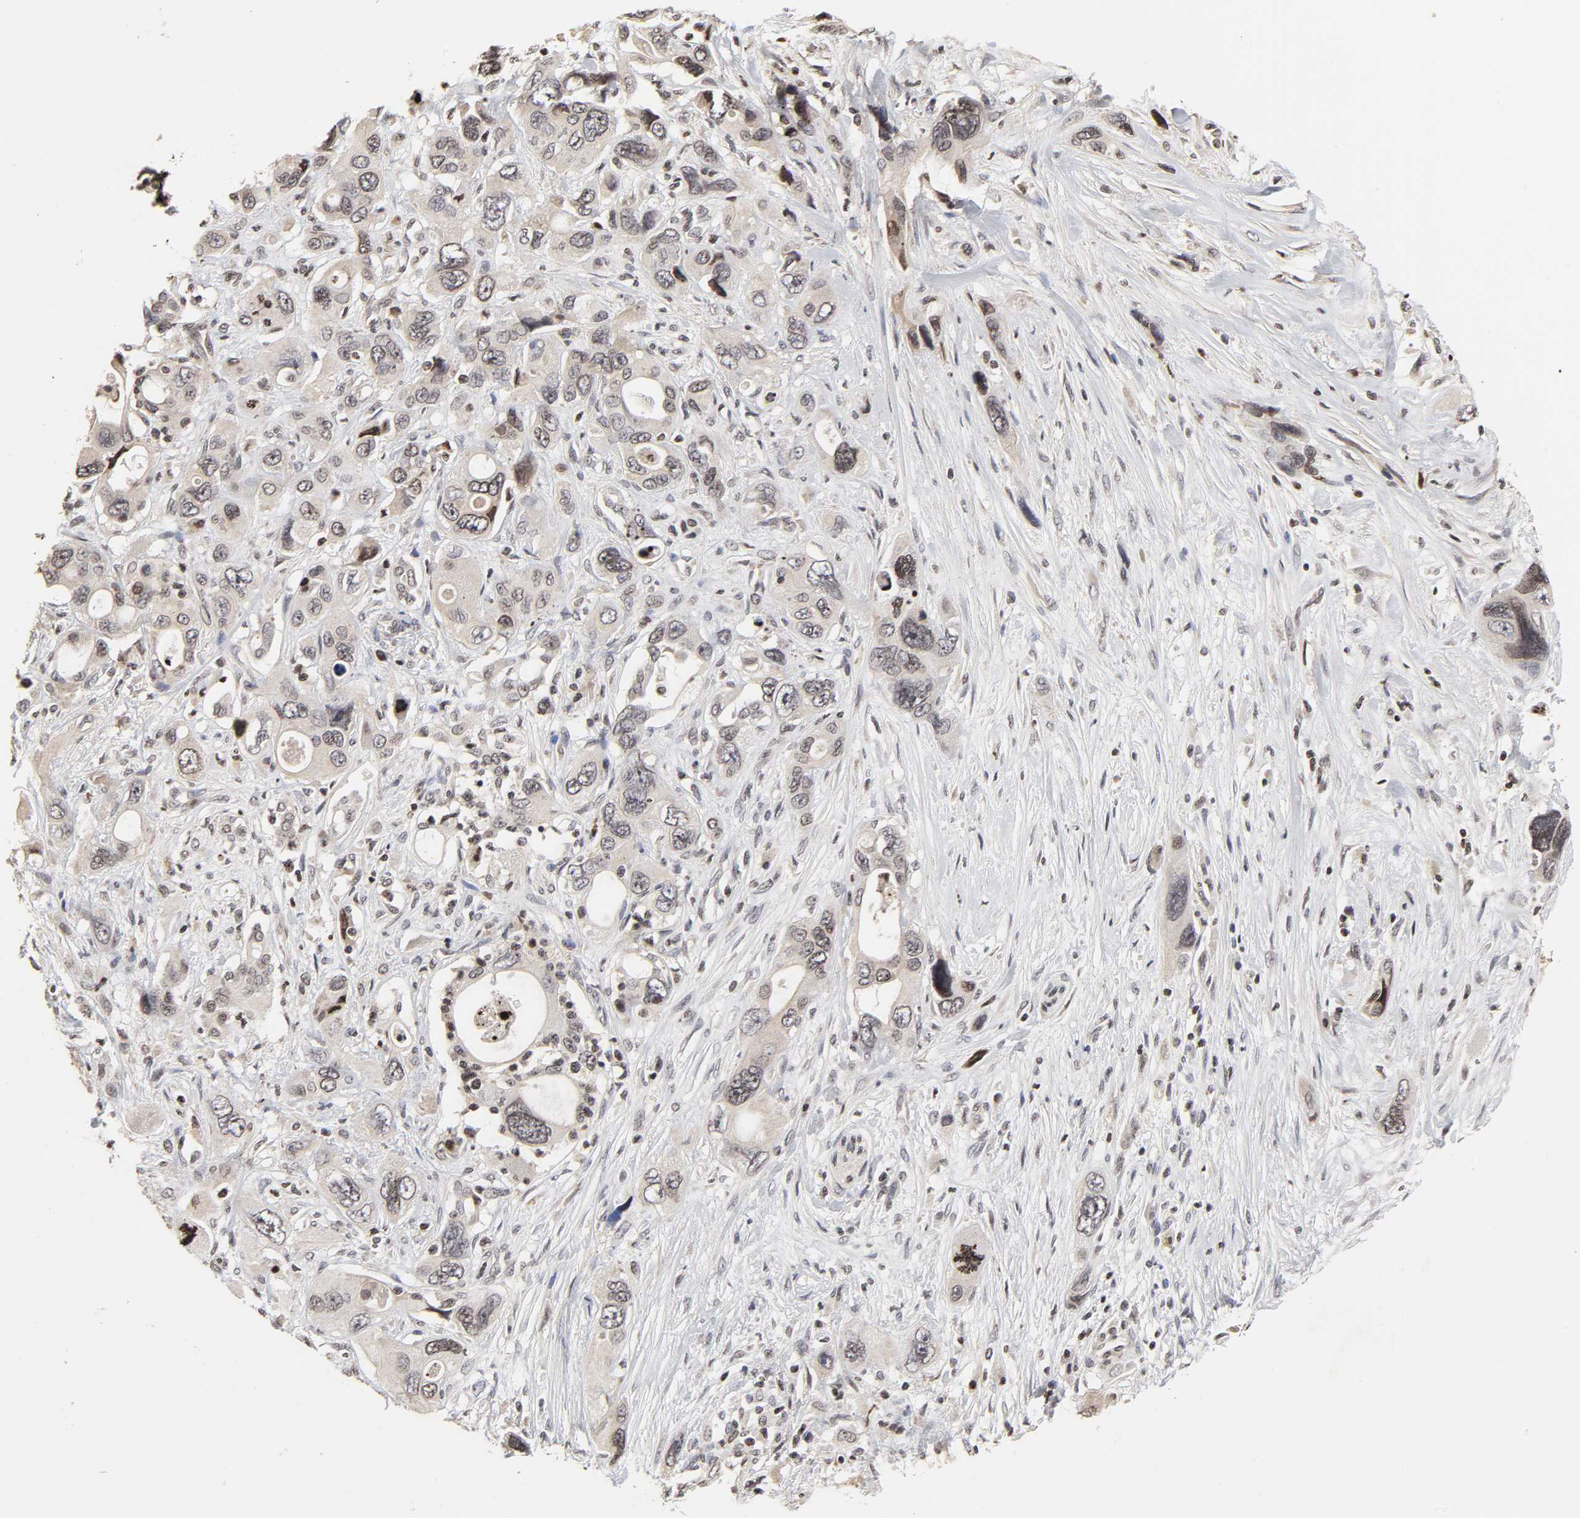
{"staining": {"intensity": "weak", "quantity": "<25%", "location": "cytoplasmic/membranous"}, "tissue": "pancreatic cancer", "cell_type": "Tumor cells", "image_type": "cancer", "snomed": [{"axis": "morphology", "description": "Adenocarcinoma, NOS"}, {"axis": "topography", "description": "Pancreas"}], "caption": "A high-resolution histopathology image shows IHC staining of pancreatic cancer (adenocarcinoma), which displays no significant positivity in tumor cells. (Brightfield microscopy of DAB immunohistochemistry (IHC) at high magnification).", "gene": "ZNF473", "patient": {"sex": "male", "age": 46}}